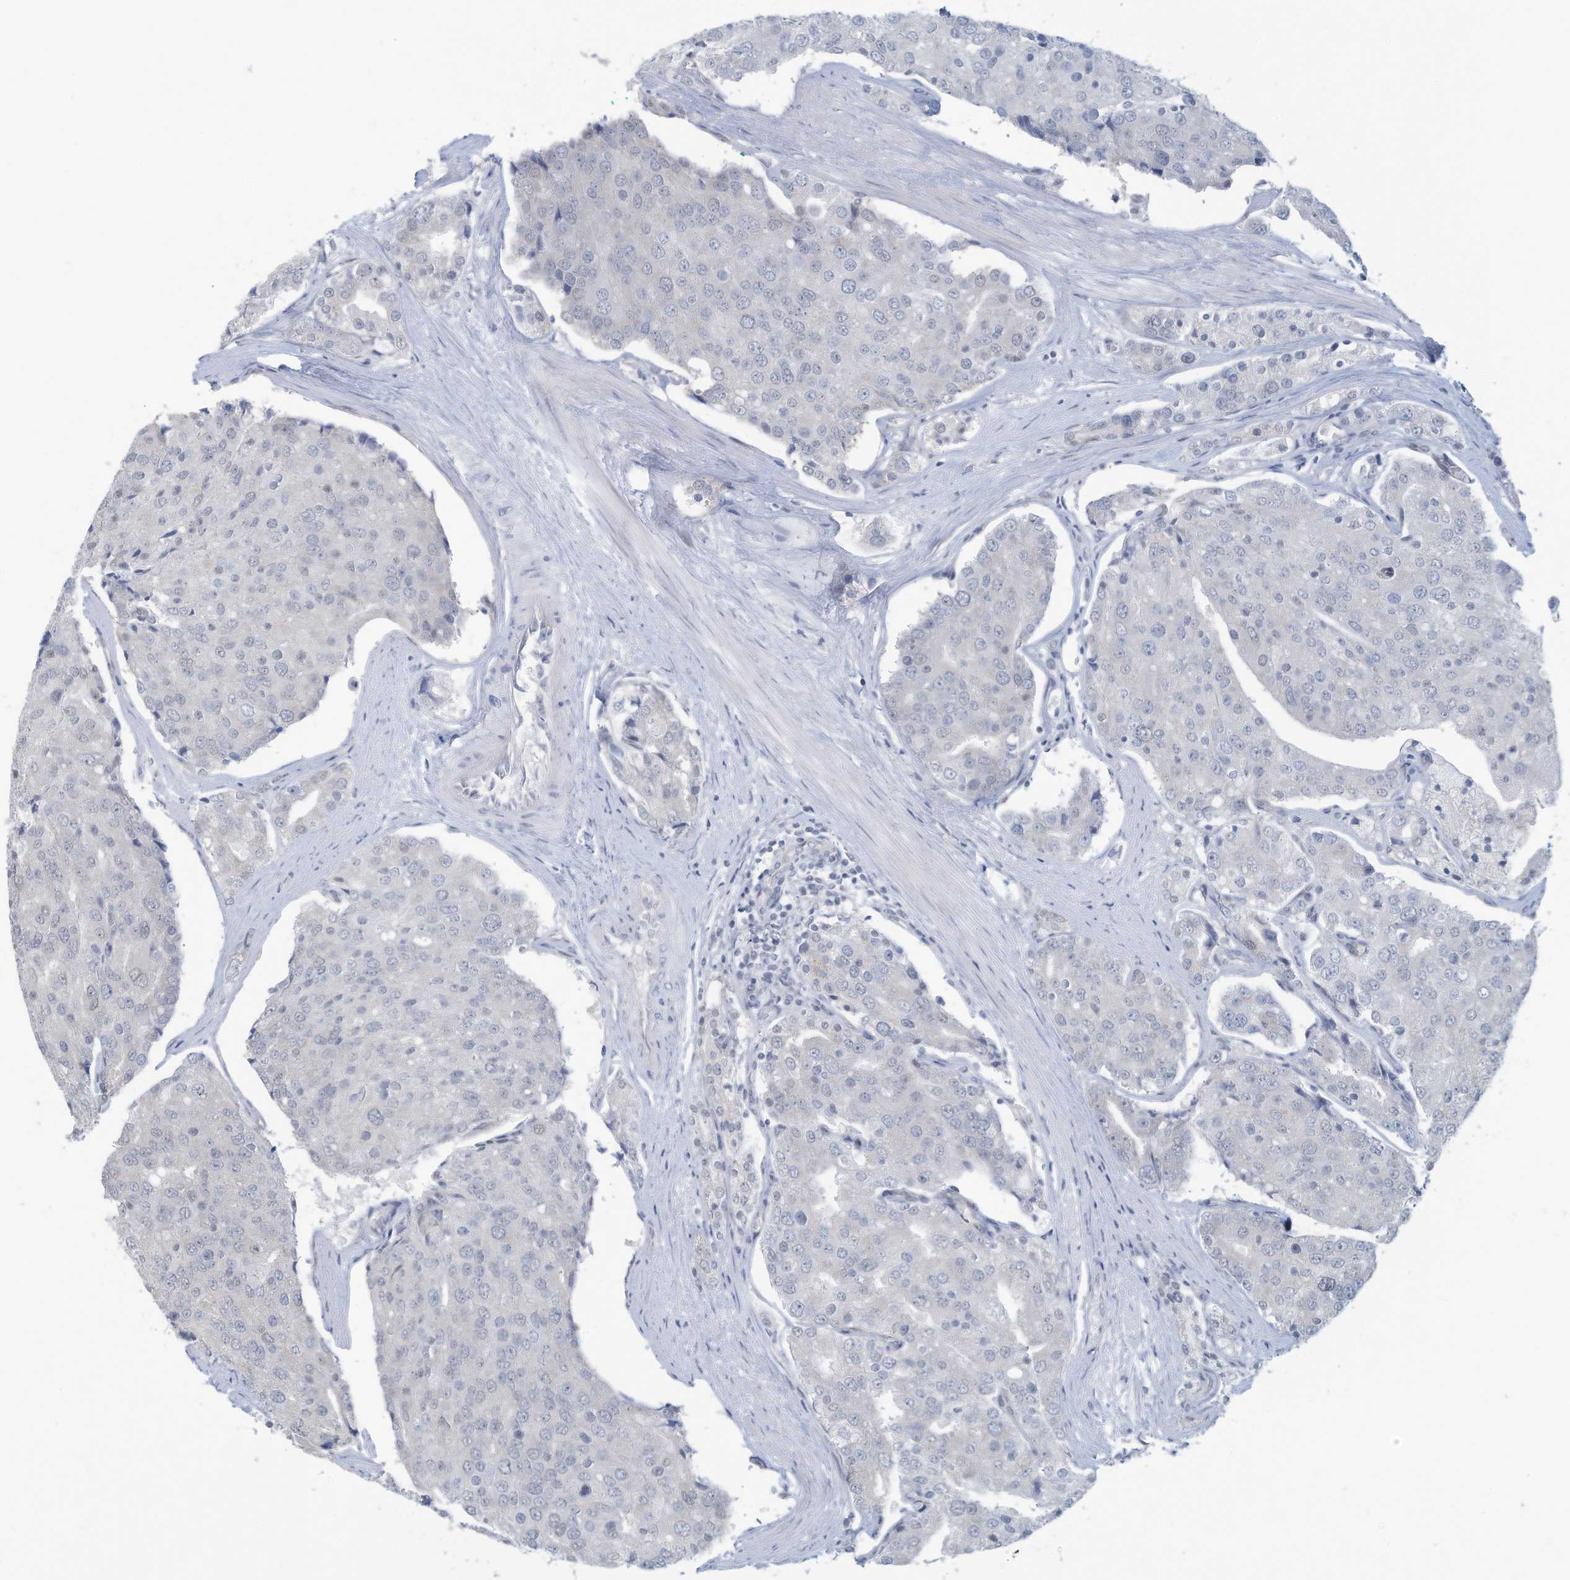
{"staining": {"intensity": "negative", "quantity": "none", "location": "none"}, "tissue": "prostate cancer", "cell_type": "Tumor cells", "image_type": "cancer", "snomed": [{"axis": "morphology", "description": "Adenocarcinoma, High grade"}, {"axis": "topography", "description": "Prostate"}], "caption": "Immunohistochemistry of prostate cancer (high-grade adenocarcinoma) shows no expression in tumor cells.", "gene": "SARNP", "patient": {"sex": "male", "age": 50}}